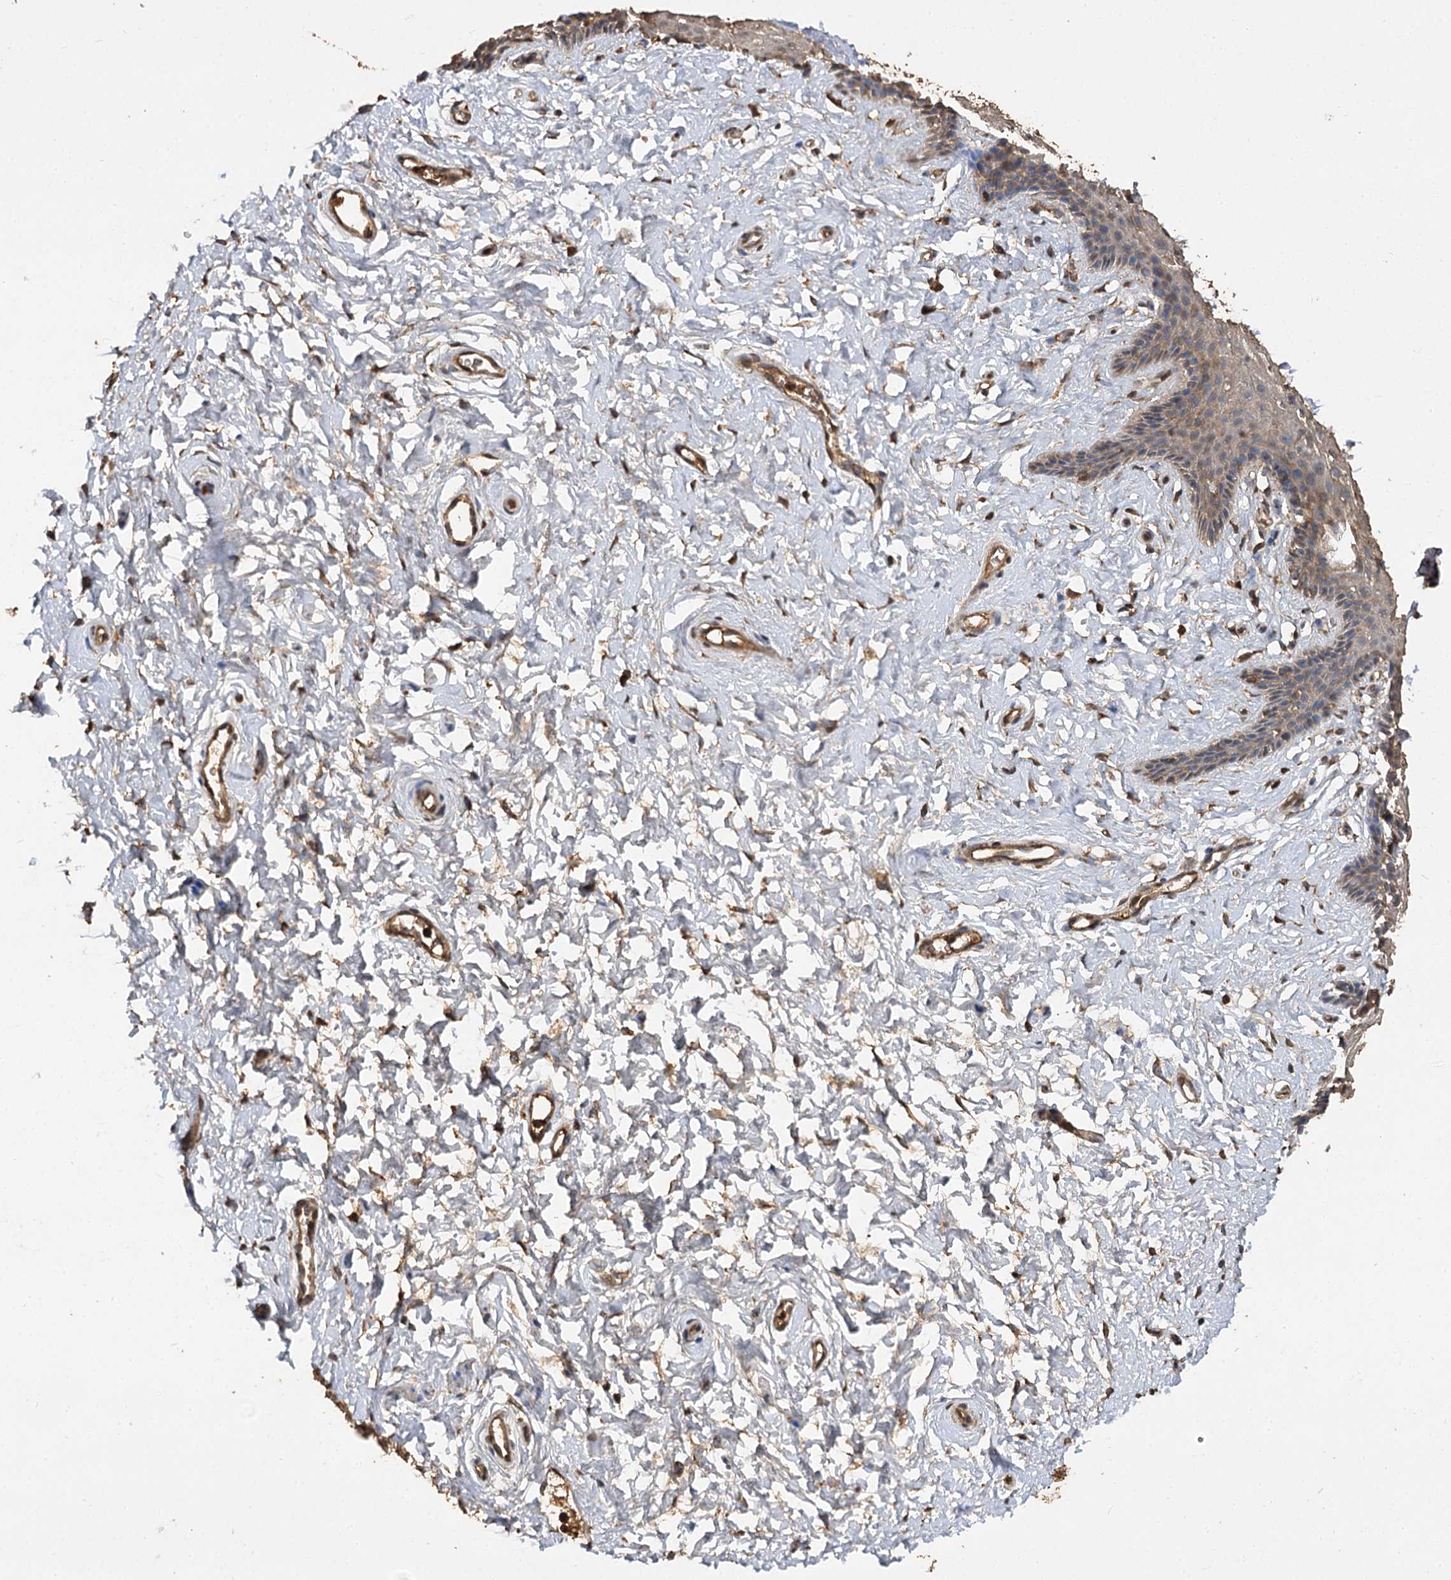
{"staining": {"intensity": "moderate", "quantity": ">75%", "location": "cytoplasmic/membranous"}, "tissue": "vagina", "cell_type": "Squamous epithelial cells", "image_type": "normal", "snomed": [{"axis": "morphology", "description": "Normal tissue, NOS"}, {"axis": "topography", "description": "Vagina"}, {"axis": "topography", "description": "Cervix"}], "caption": "High-magnification brightfield microscopy of normal vagina stained with DAB (brown) and counterstained with hematoxylin (blue). squamous epithelial cells exhibit moderate cytoplasmic/membranous positivity is appreciated in approximately>75% of cells.", "gene": "ARL13A", "patient": {"sex": "female", "age": 40}}